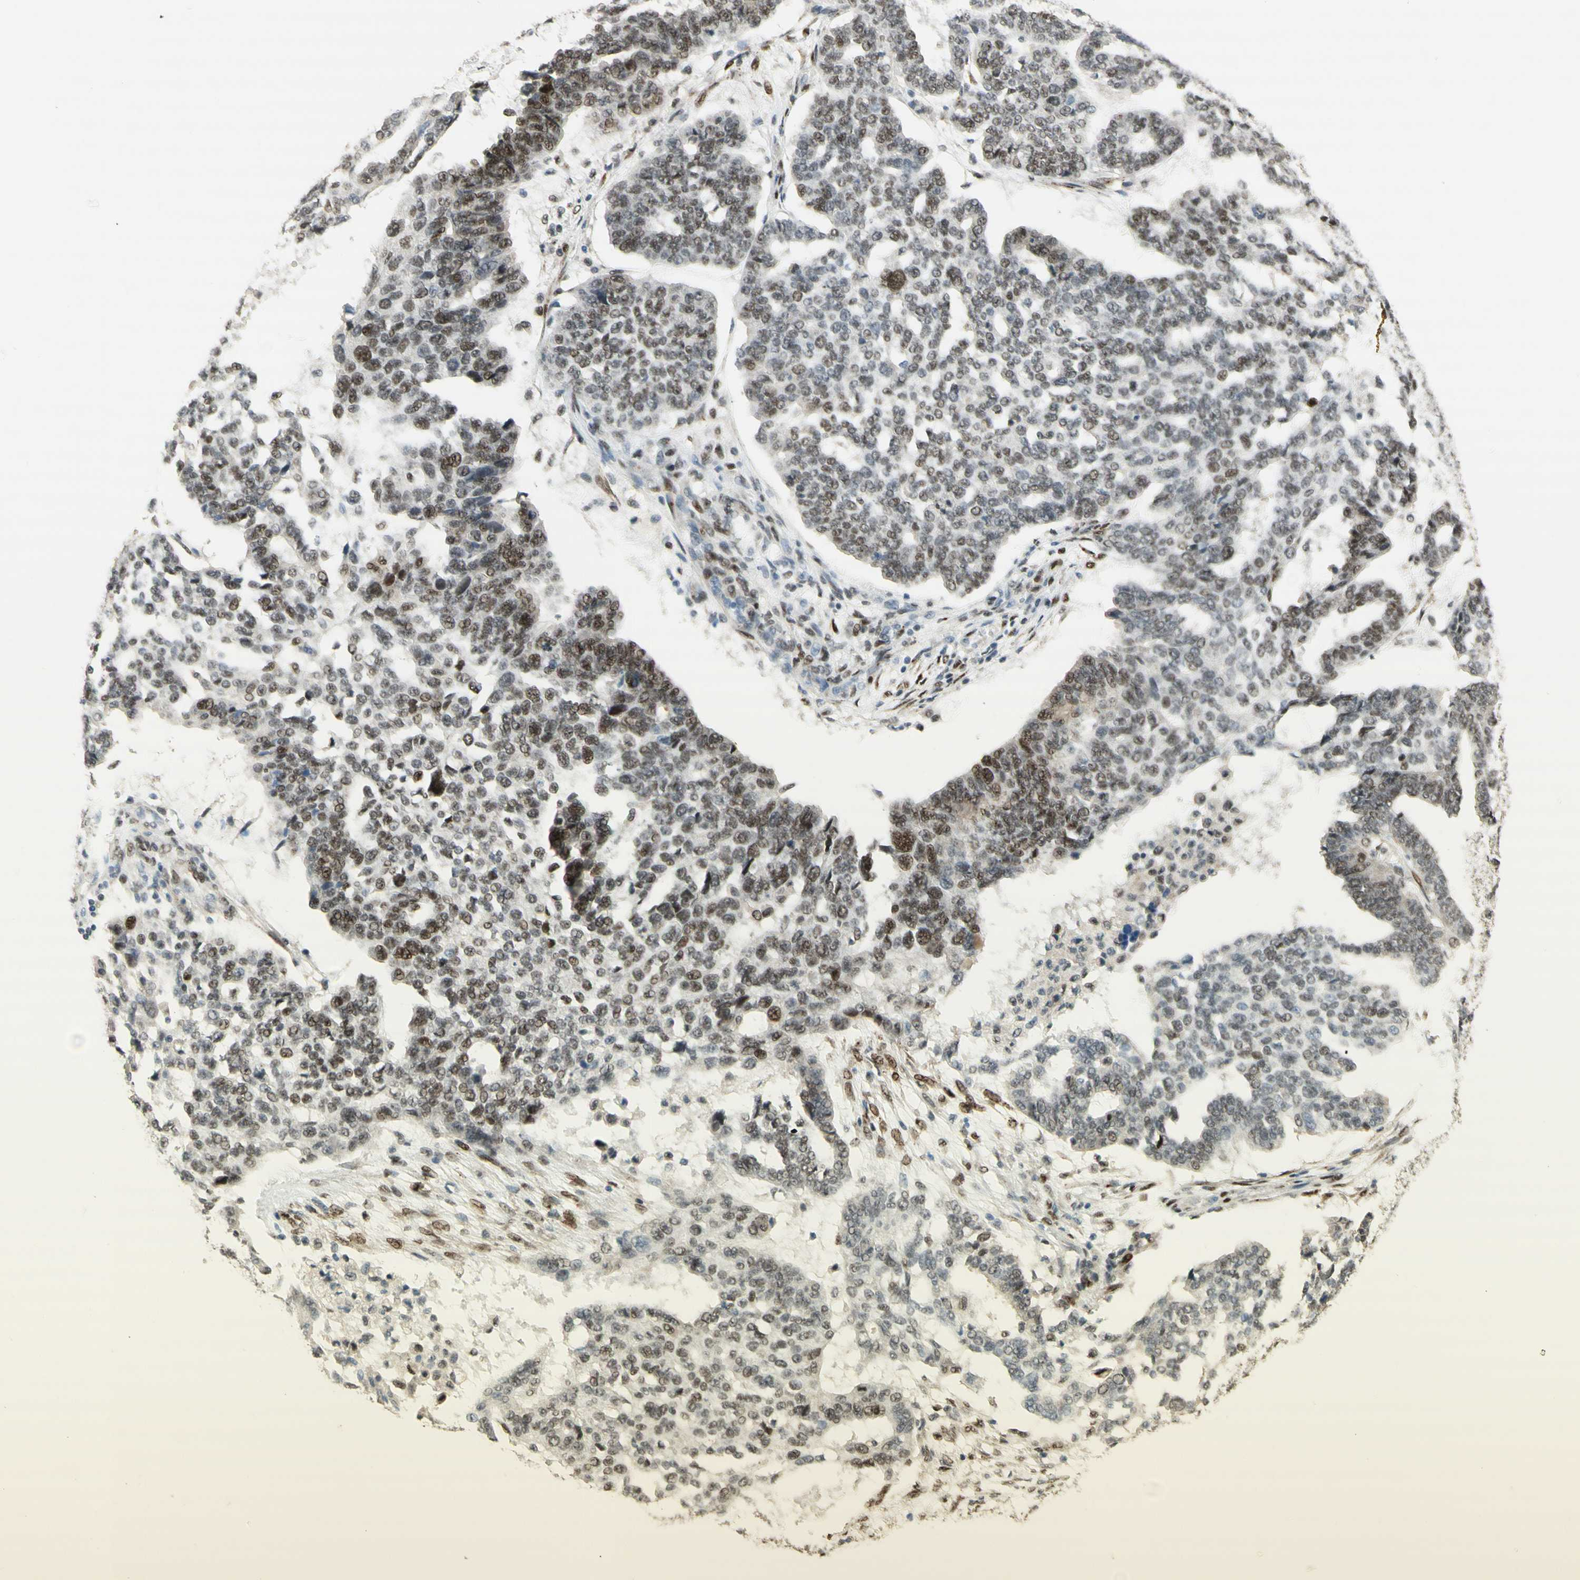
{"staining": {"intensity": "moderate", "quantity": "25%-75%", "location": "nuclear"}, "tissue": "ovarian cancer", "cell_type": "Tumor cells", "image_type": "cancer", "snomed": [{"axis": "morphology", "description": "Cystadenocarcinoma, serous, NOS"}, {"axis": "topography", "description": "Ovary"}], "caption": "Ovarian cancer (serous cystadenocarcinoma) was stained to show a protein in brown. There is medium levels of moderate nuclear expression in approximately 25%-75% of tumor cells.", "gene": "FOXP1", "patient": {"sex": "female", "age": 59}}